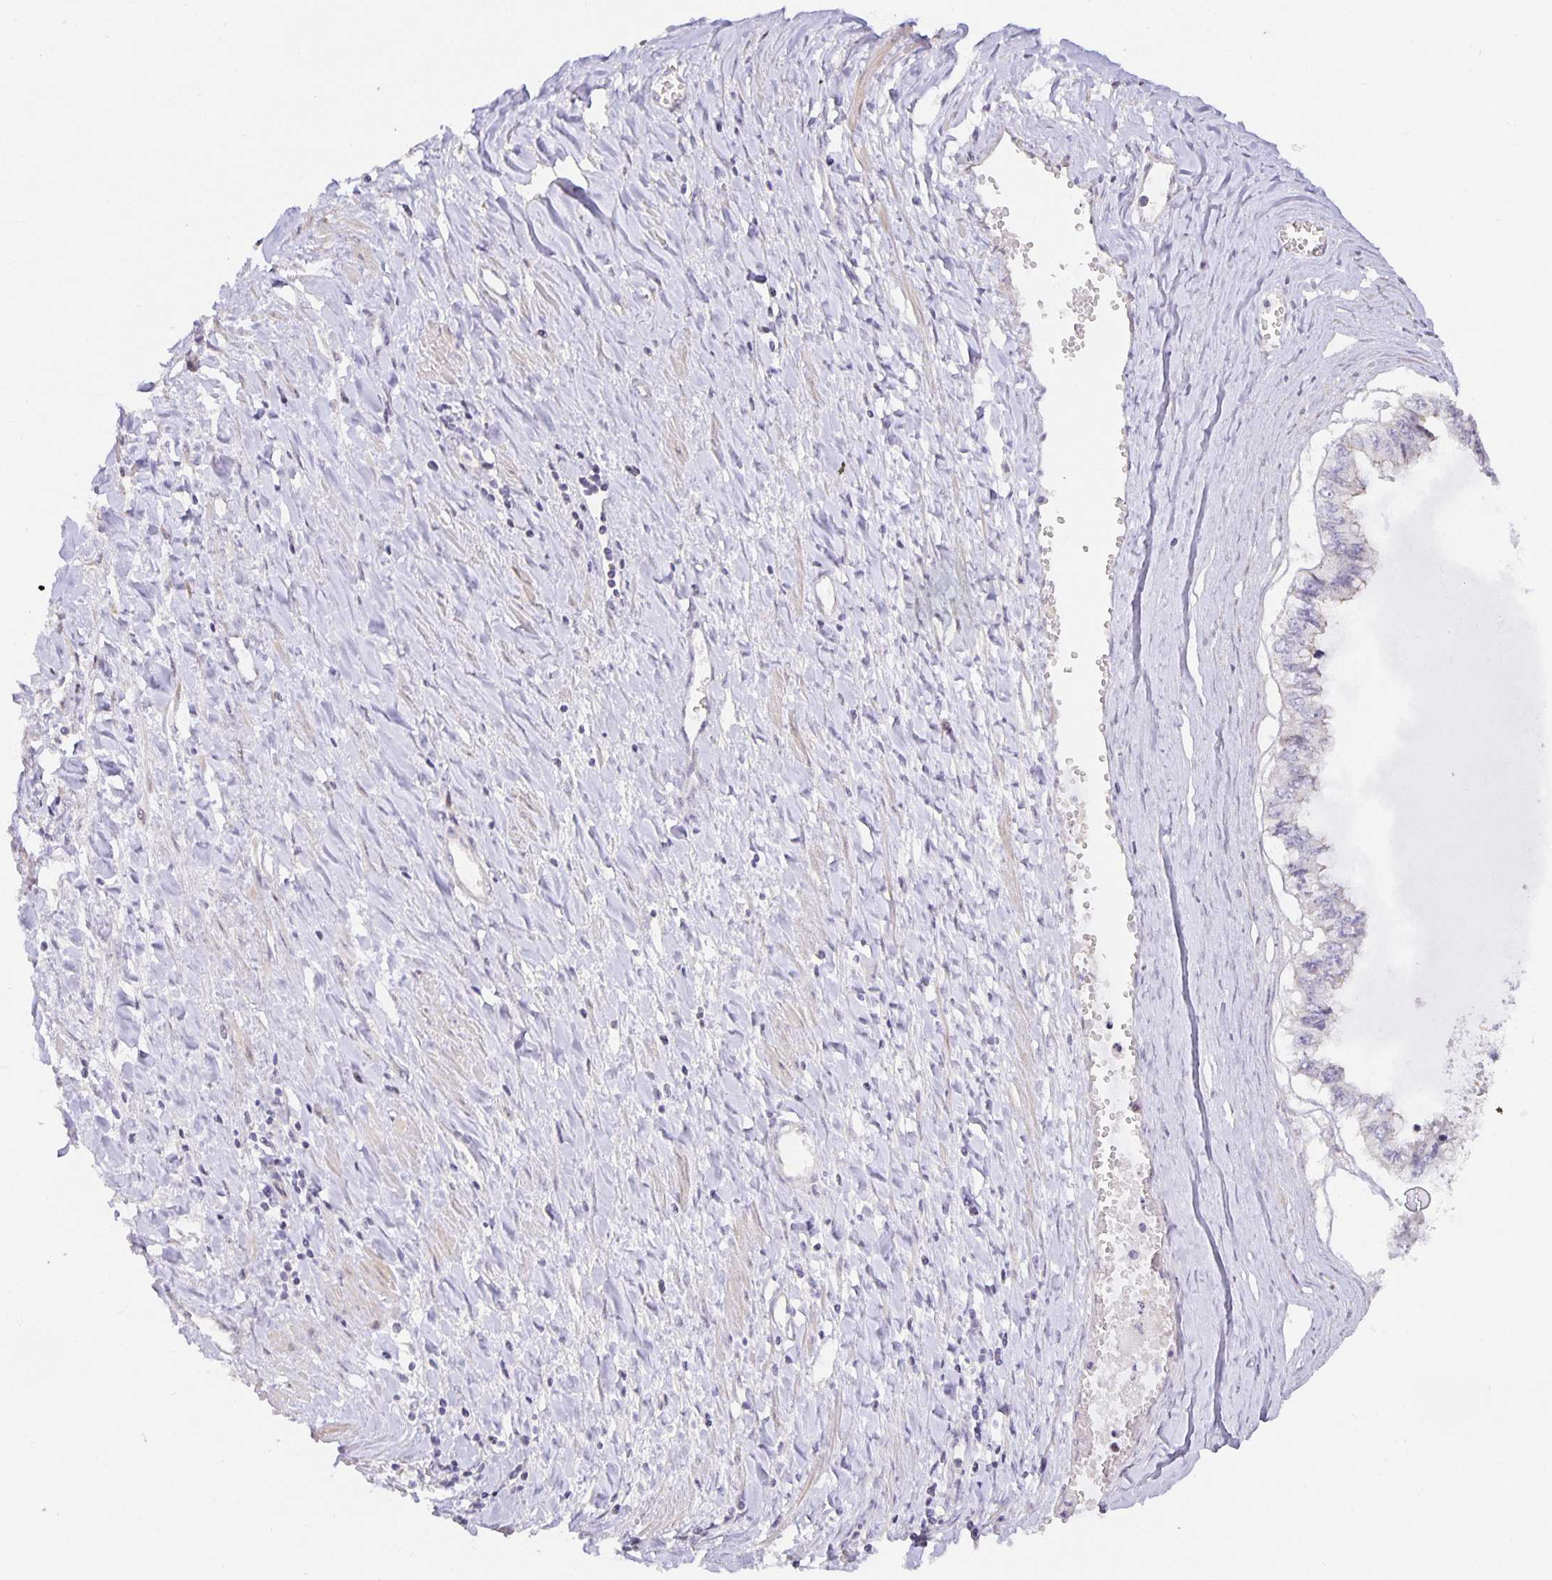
{"staining": {"intensity": "weak", "quantity": "<25%", "location": "cytoplasmic/membranous"}, "tissue": "ovarian cancer", "cell_type": "Tumor cells", "image_type": "cancer", "snomed": [{"axis": "morphology", "description": "Cystadenocarcinoma, mucinous, NOS"}, {"axis": "topography", "description": "Ovary"}], "caption": "Immunohistochemistry (IHC) histopathology image of human ovarian cancer stained for a protein (brown), which exhibits no staining in tumor cells. (DAB immunohistochemistry visualized using brightfield microscopy, high magnification).", "gene": "TJP3", "patient": {"sex": "female", "age": 72}}